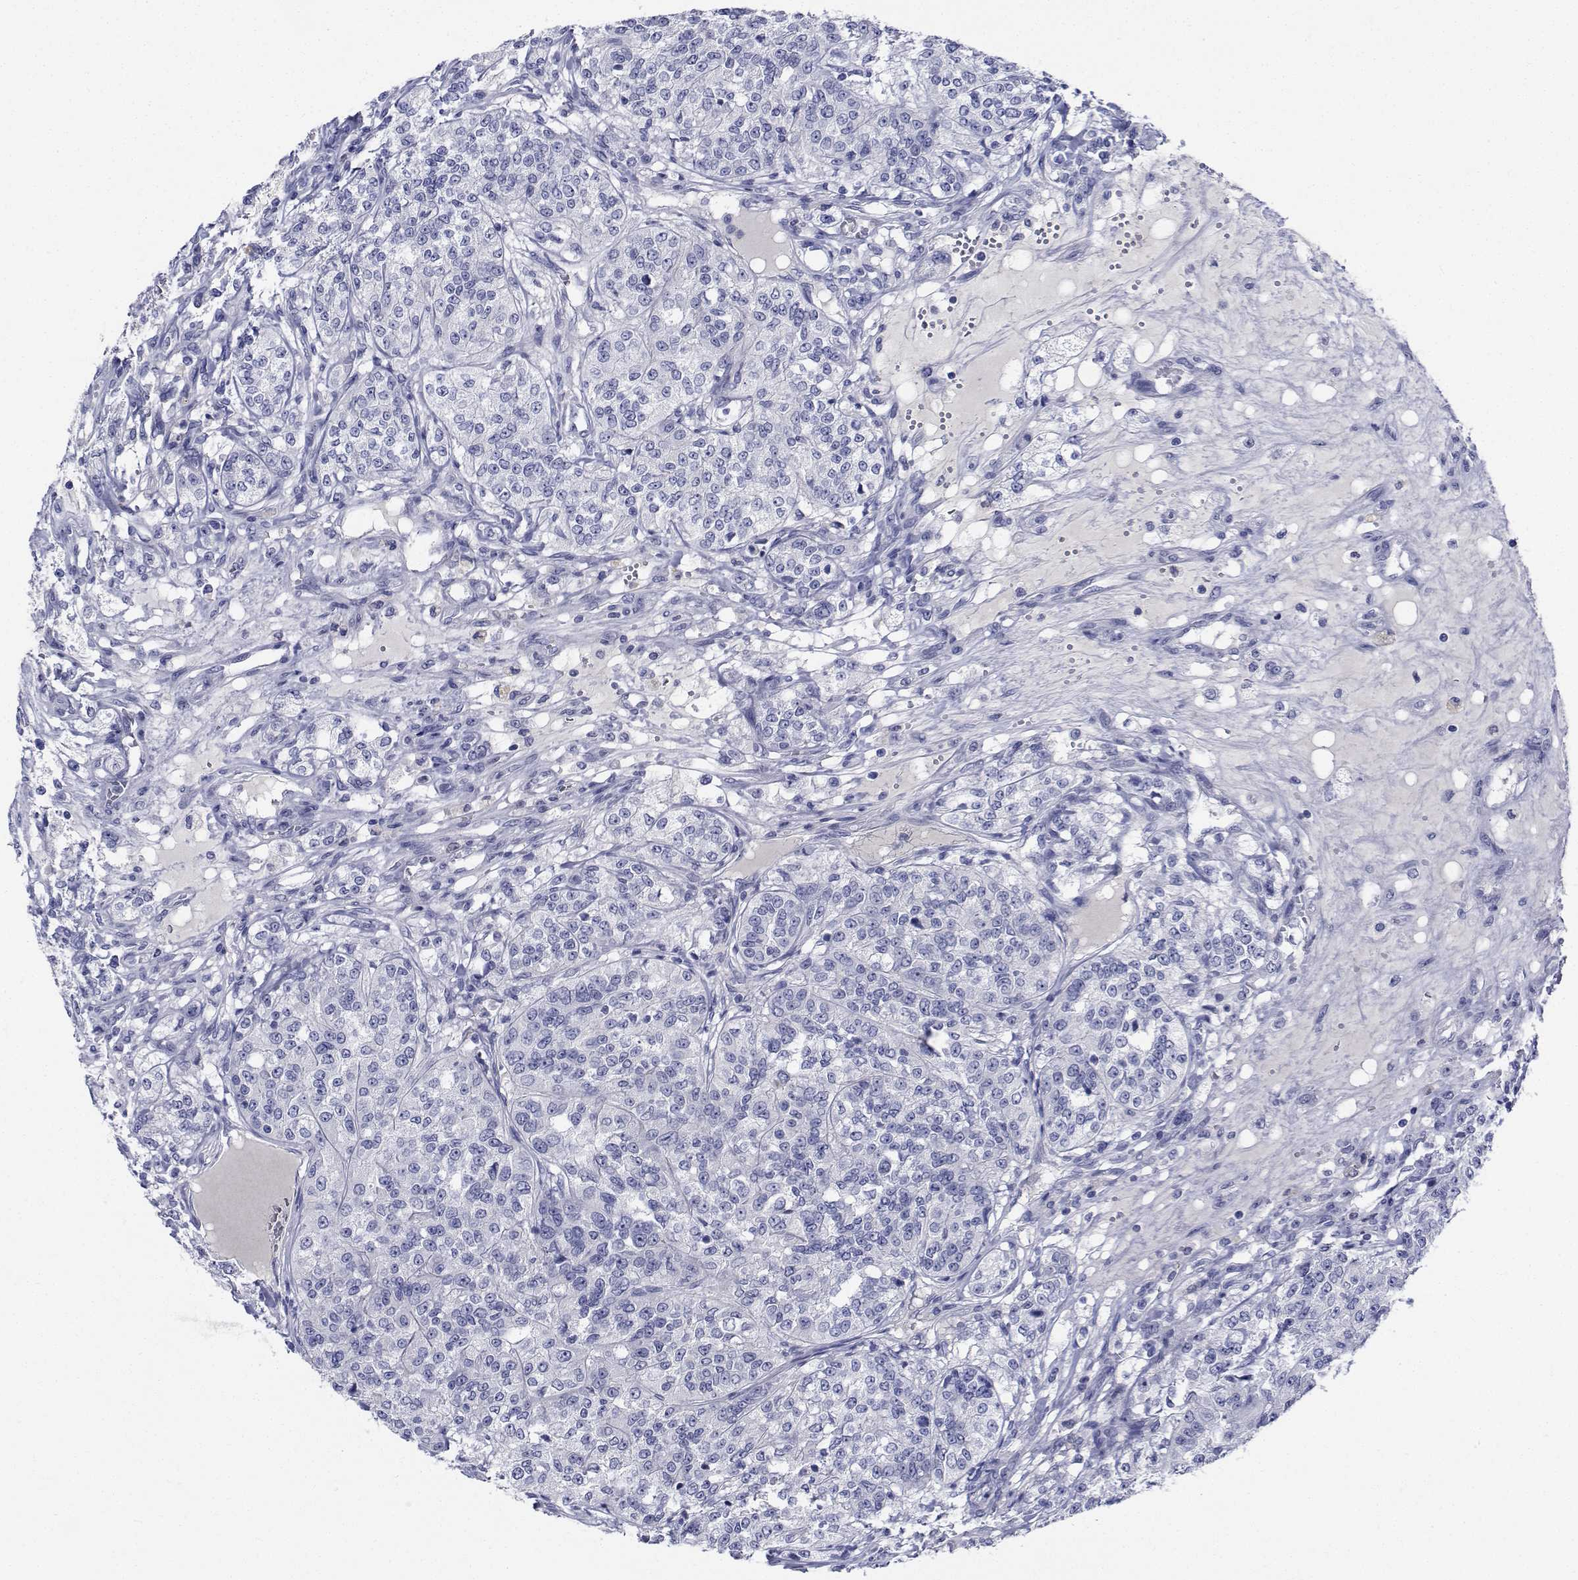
{"staining": {"intensity": "negative", "quantity": "none", "location": "none"}, "tissue": "renal cancer", "cell_type": "Tumor cells", "image_type": "cancer", "snomed": [{"axis": "morphology", "description": "Adenocarcinoma, NOS"}, {"axis": "topography", "description": "Kidney"}], "caption": "Histopathology image shows no protein positivity in tumor cells of renal cancer tissue. (Brightfield microscopy of DAB immunohistochemistry (IHC) at high magnification).", "gene": "PLXNA4", "patient": {"sex": "female", "age": 63}}